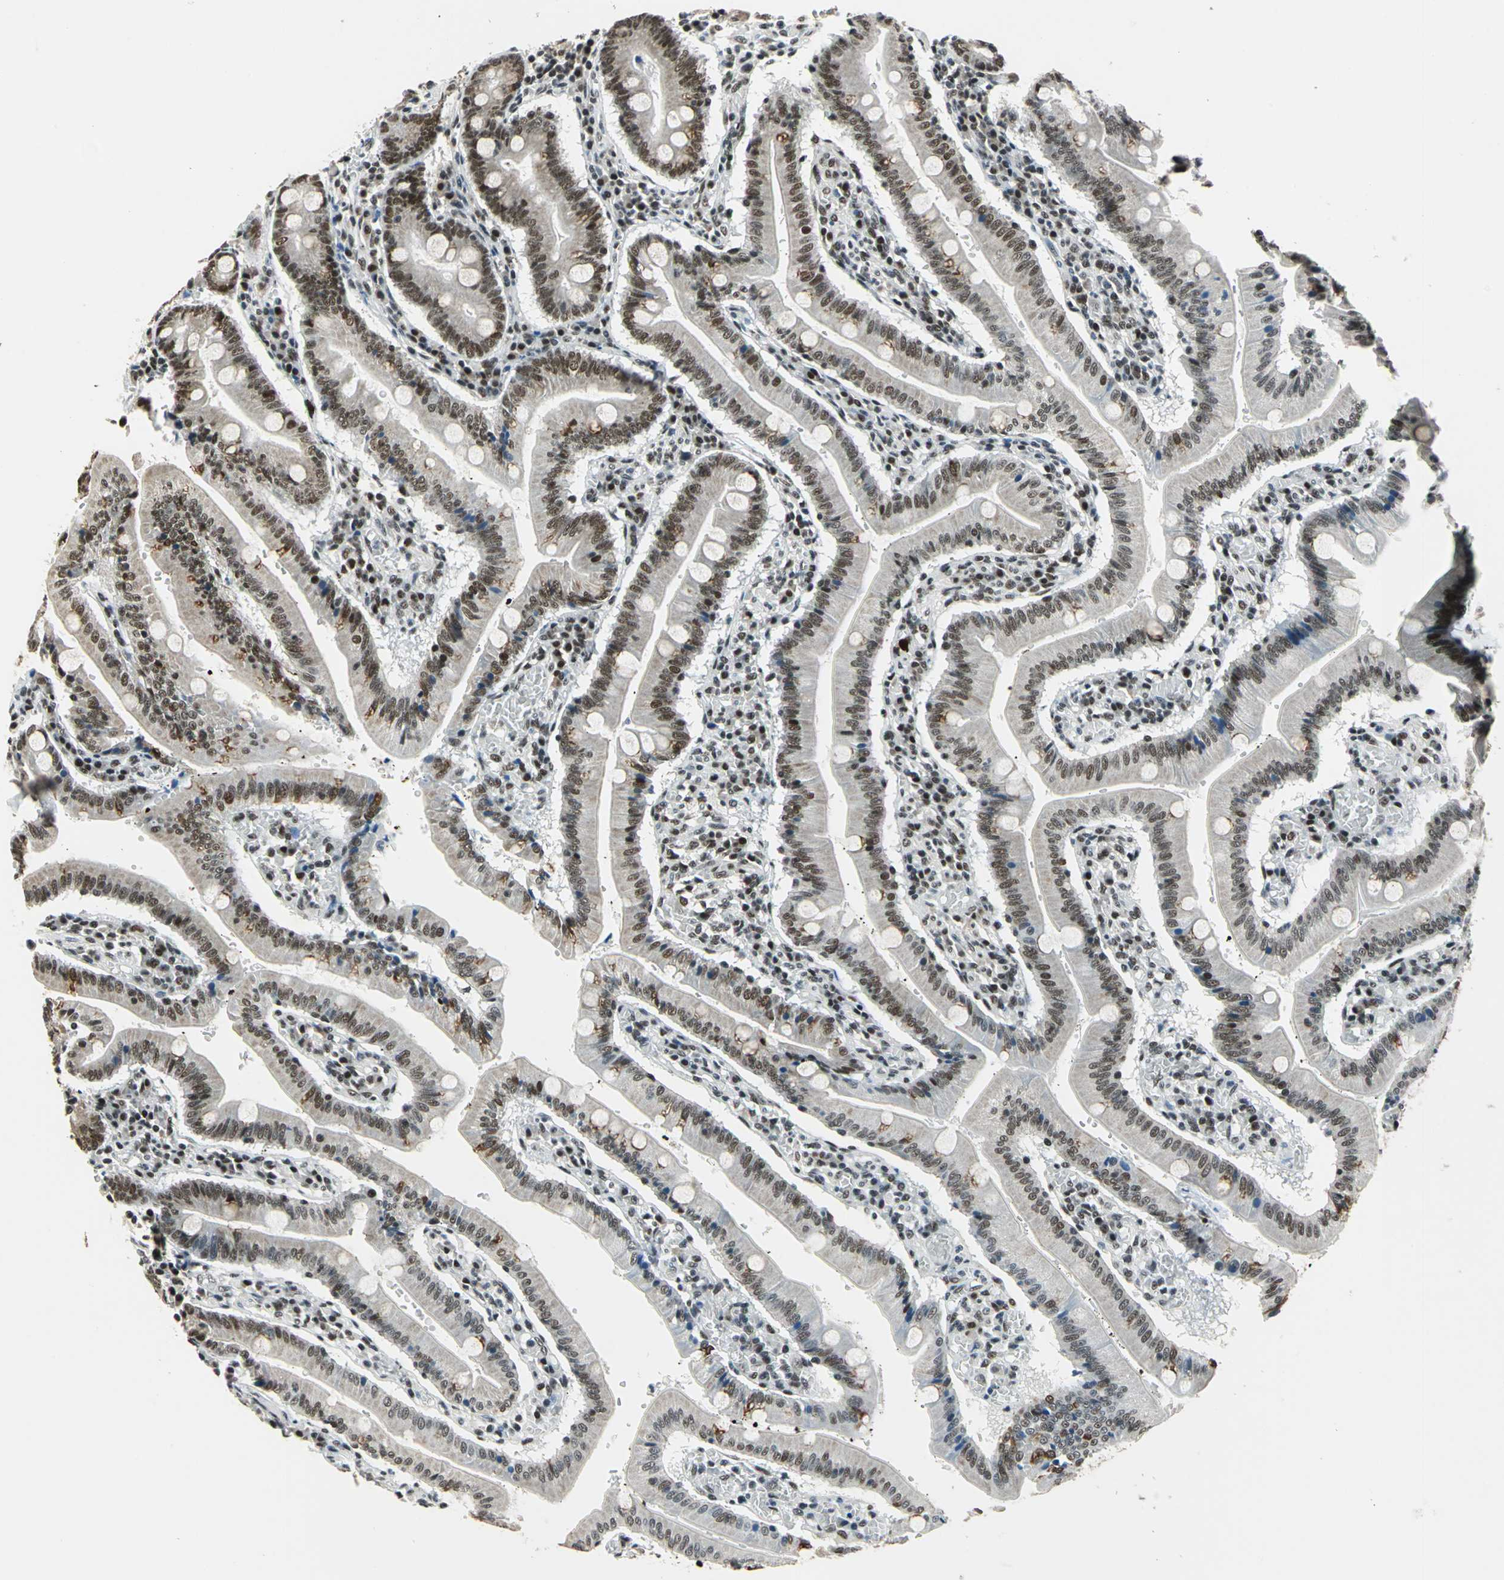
{"staining": {"intensity": "strong", "quantity": "25%-75%", "location": "nuclear"}, "tissue": "small intestine", "cell_type": "Glandular cells", "image_type": "normal", "snomed": [{"axis": "morphology", "description": "Normal tissue, NOS"}, {"axis": "topography", "description": "Small intestine"}], "caption": "DAB immunohistochemical staining of unremarkable small intestine shows strong nuclear protein staining in about 25%-75% of glandular cells.", "gene": "BCLAF1", "patient": {"sex": "male", "age": 71}}